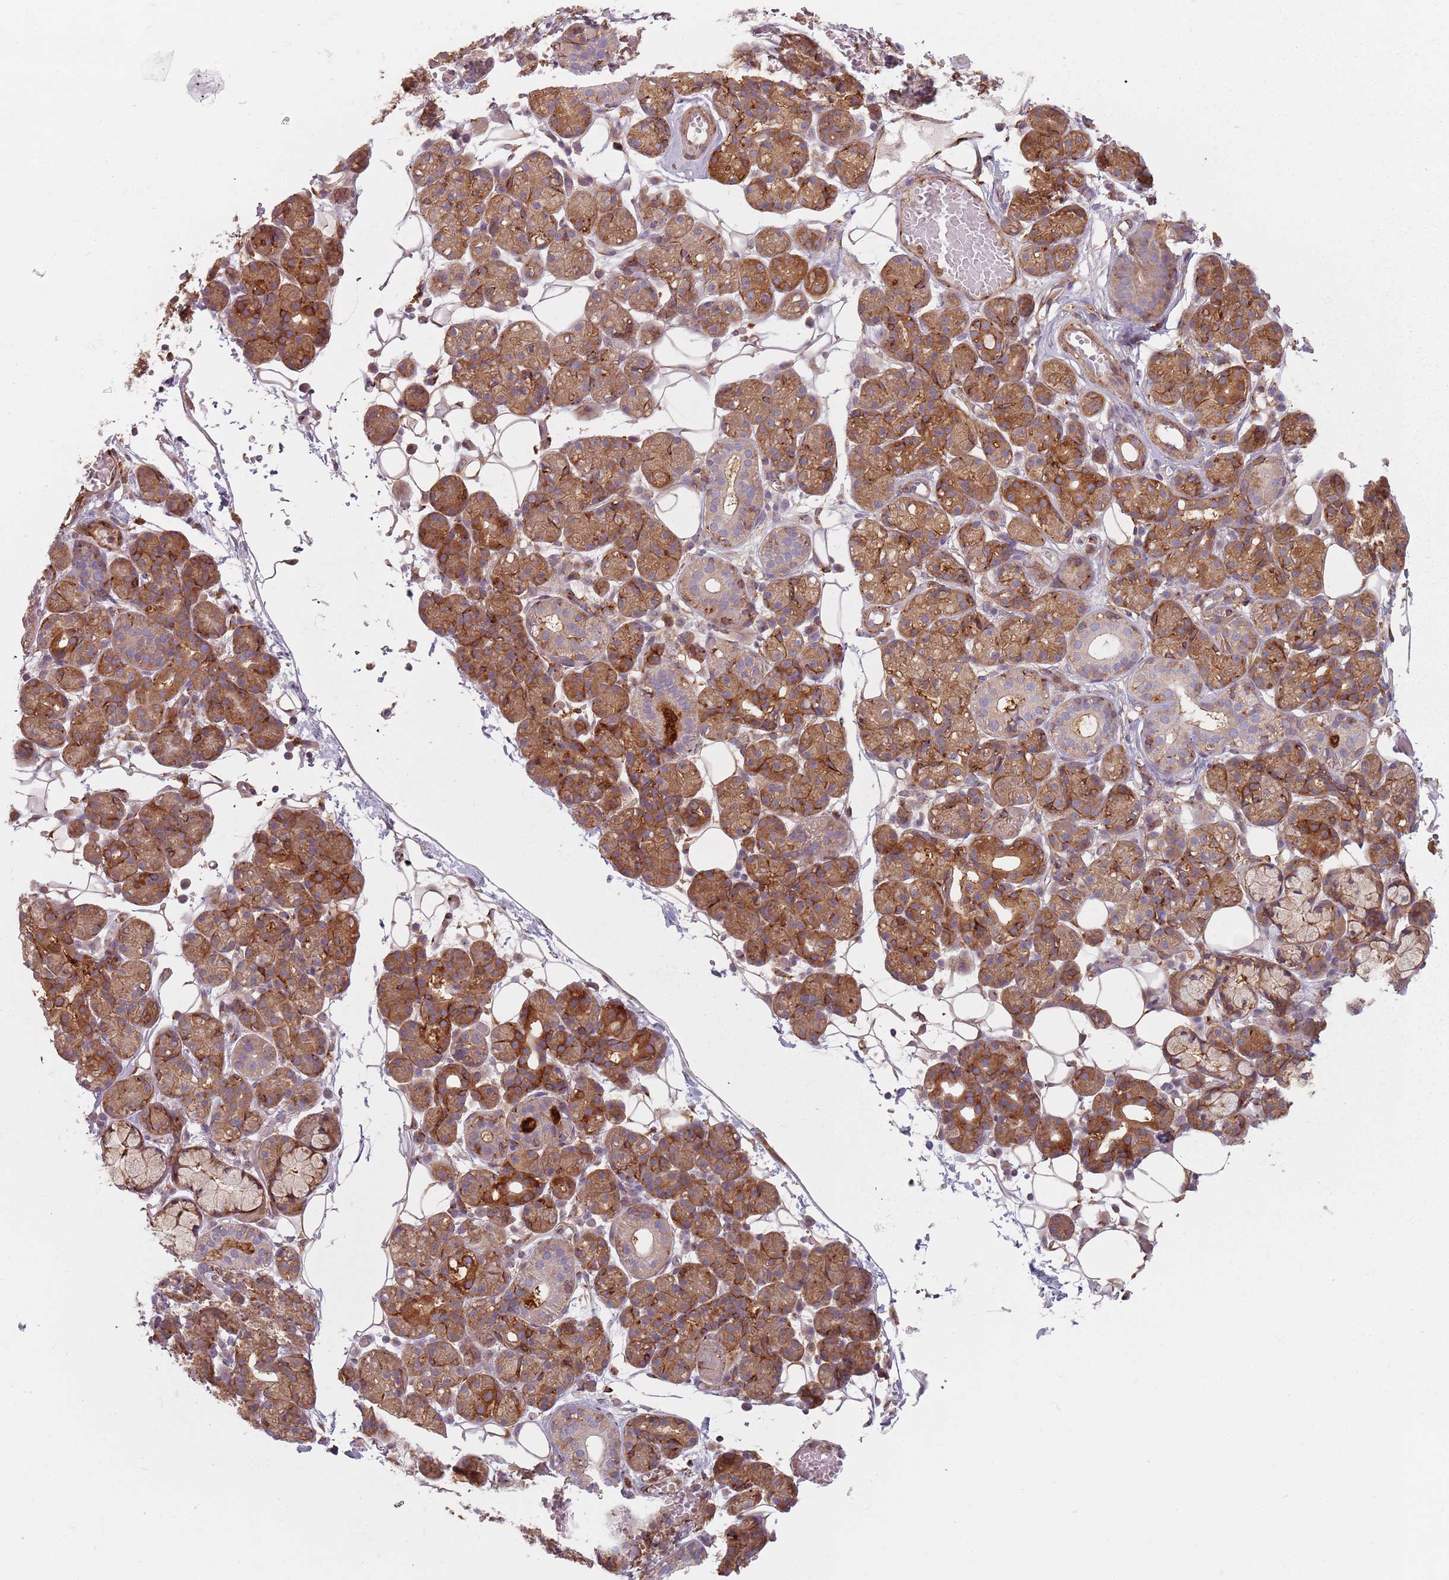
{"staining": {"intensity": "moderate", "quantity": "25%-75%", "location": "cytoplasmic/membranous"}, "tissue": "salivary gland", "cell_type": "Glandular cells", "image_type": "normal", "snomed": [{"axis": "morphology", "description": "Normal tissue, NOS"}, {"axis": "topography", "description": "Salivary gland"}], "caption": "Glandular cells show moderate cytoplasmic/membranous positivity in approximately 25%-75% of cells in unremarkable salivary gland.", "gene": "TPD52L2", "patient": {"sex": "male", "age": 63}}